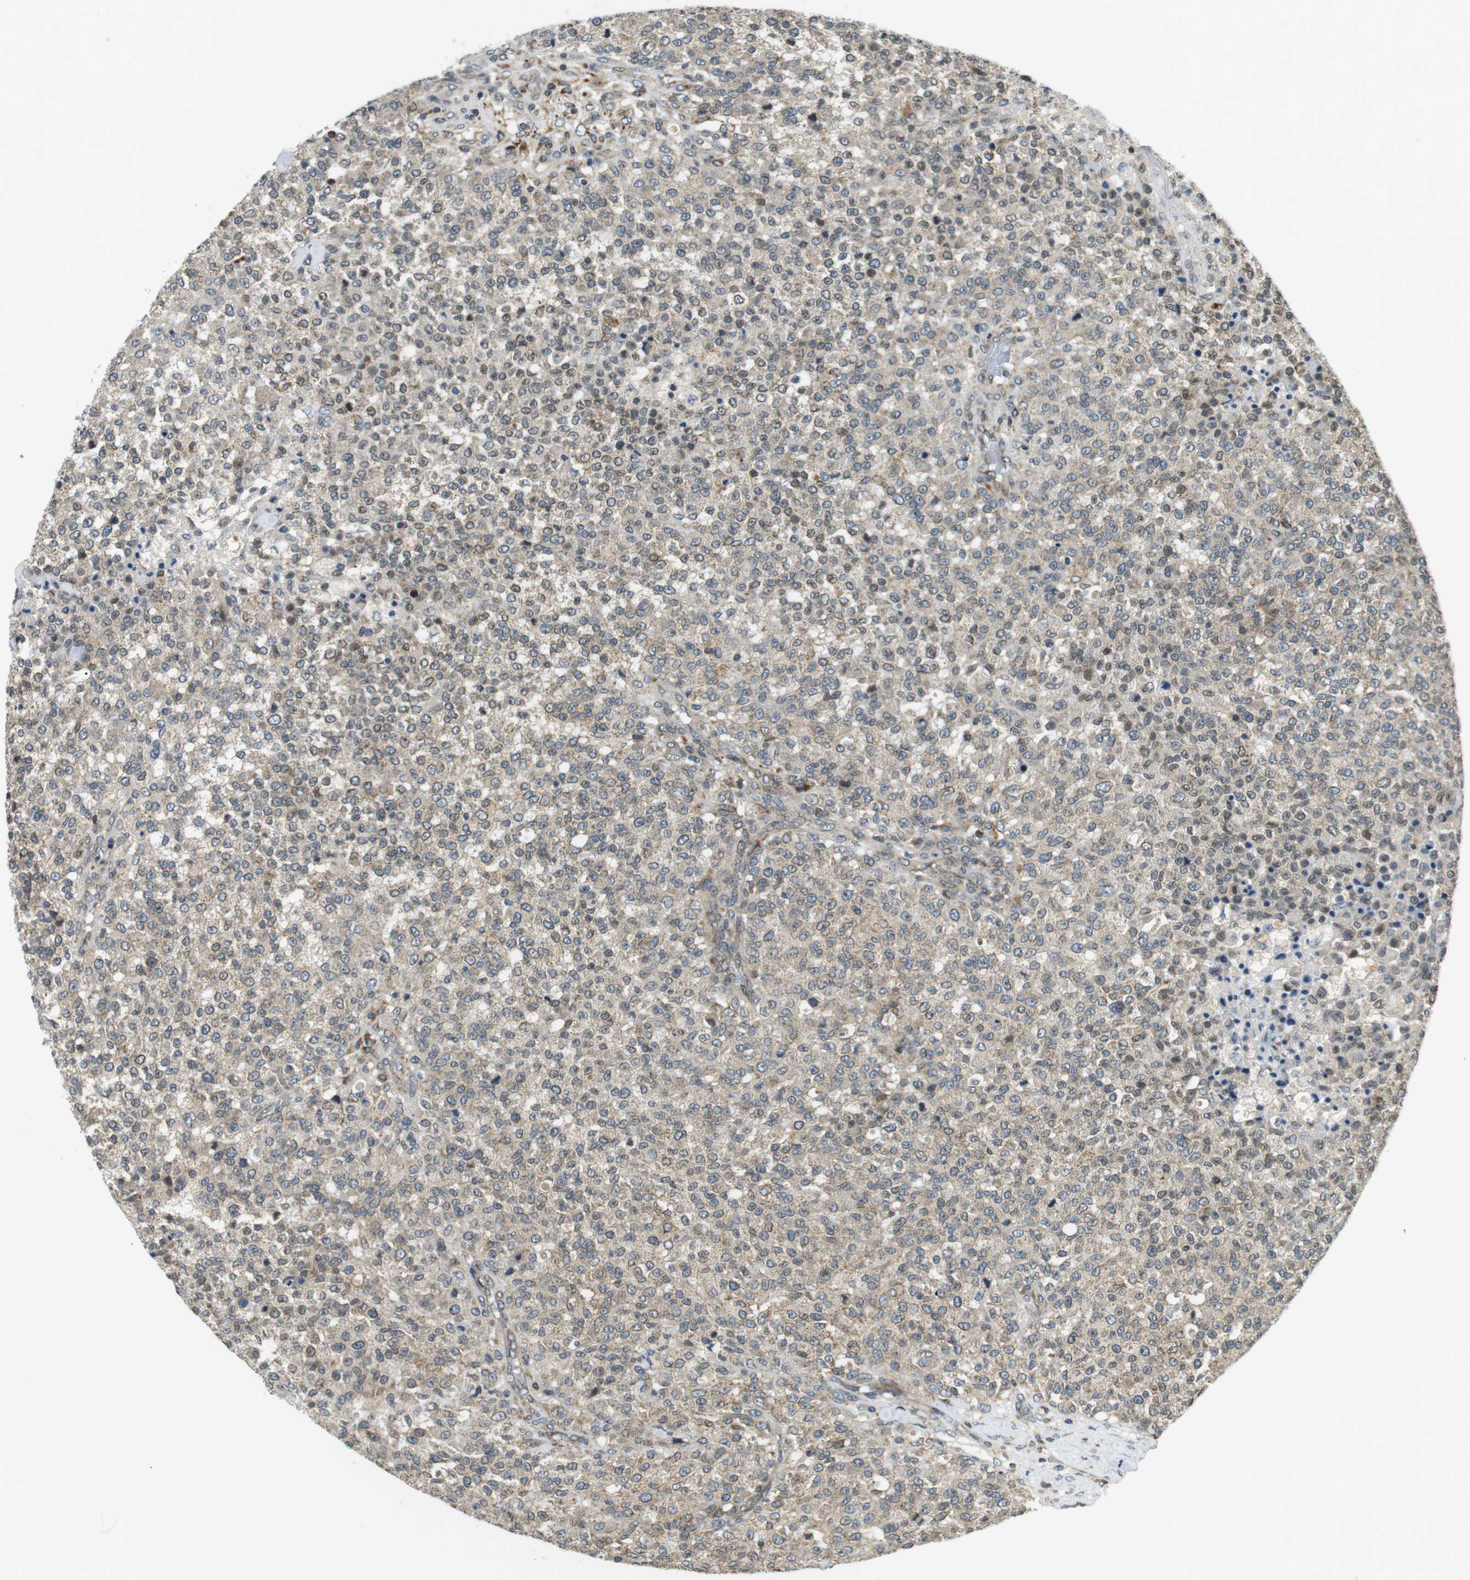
{"staining": {"intensity": "weak", "quantity": "25%-75%", "location": "cytoplasmic/membranous,nuclear"}, "tissue": "testis cancer", "cell_type": "Tumor cells", "image_type": "cancer", "snomed": [{"axis": "morphology", "description": "Seminoma, NOS"}, {"axis": "topography", "description": "Testis"}], "caption": "A brown stain labels weak cytoplasmic/membranous and nuclear staining of a protein in human testis cancer (seminoma) tumor cells.", "gene": "TMX4", "patient": {"sex": "male", "age": 59}}